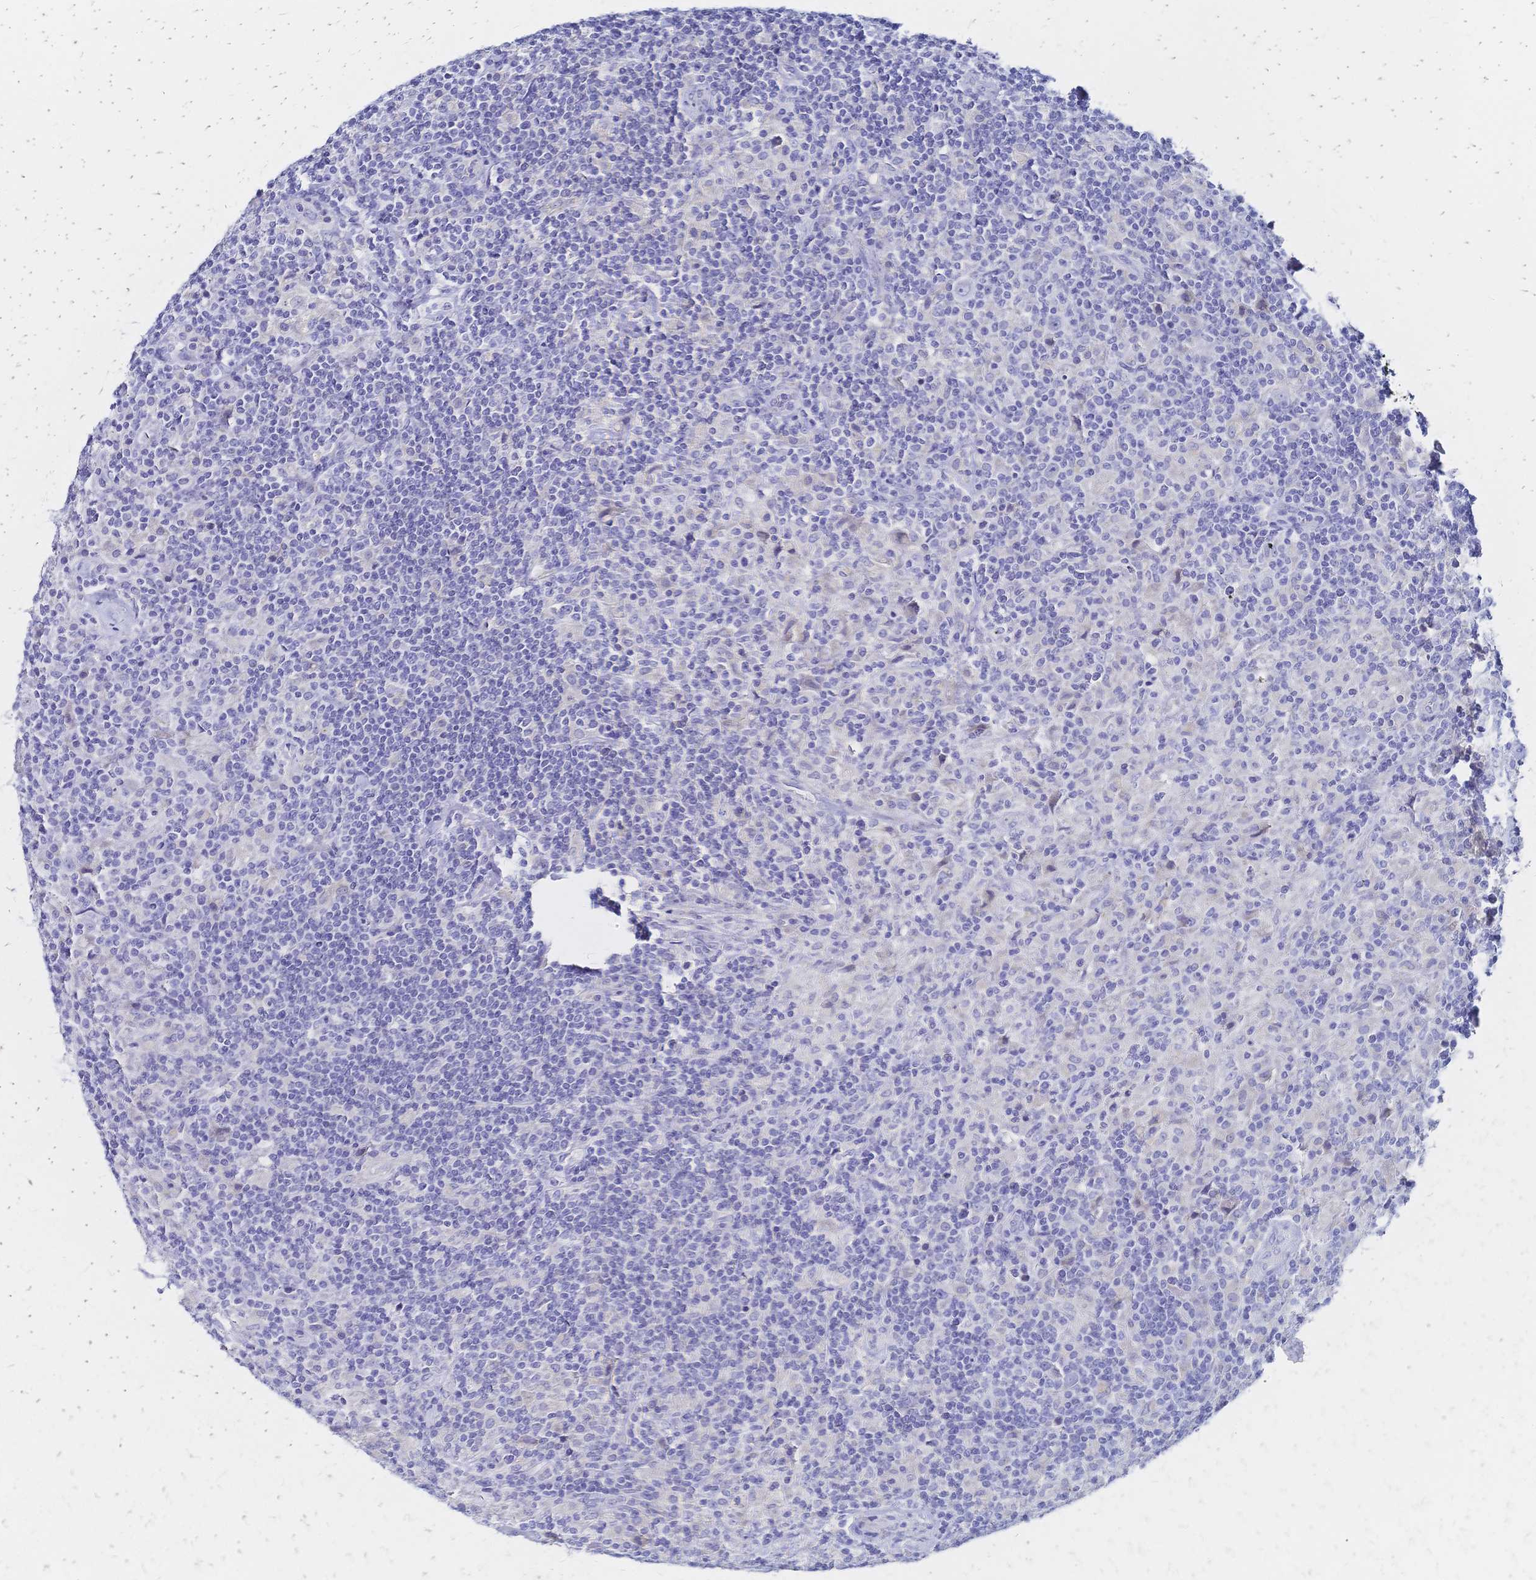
{"staining": {"intensity": "negative", "quantity": "none", "location": "none"}, "tissue": "lymphoma", "cell_type": "Tumor cells", "image_type": "cancer", "snomed": [{"axis": "morphology", "description": "Hodgkin's disease, NOS"}, {"axis": "topography", "description": "Lymph node"}], "caption": "Lymphoma was stained to show a protein in brown. There is no significant expression in tumor cells.", "gene": "SLC5A1", "patient": {"sex": "male", "age": 70}}